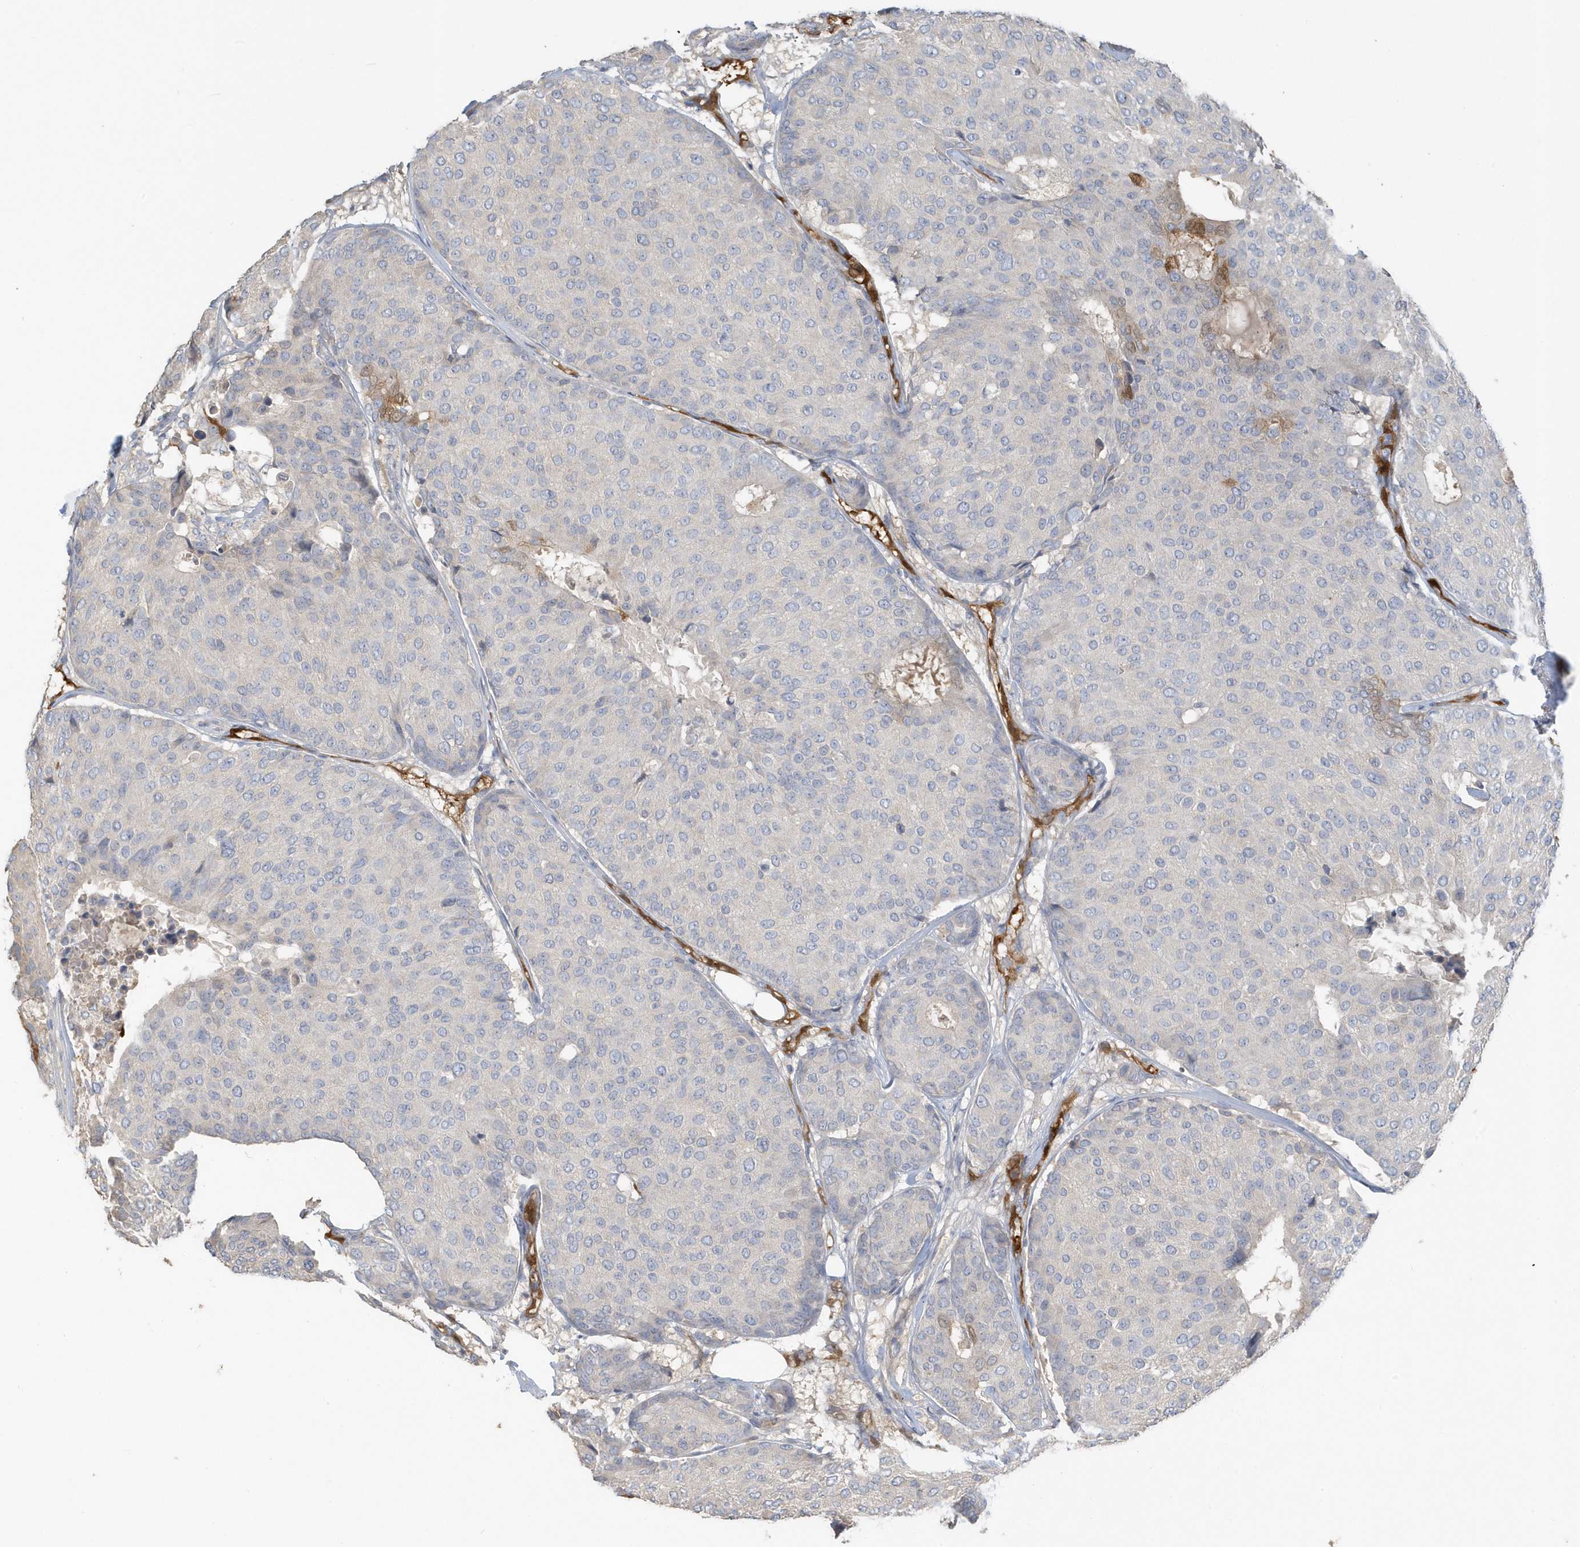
{"staining": {"intensity": "negative", "quantity": "none", "location": "none"}, "tissue": "breast cancer", "cell_type": "Tumor cells", "image_type": "cancer", "snomed": [{"axis": "morphology", "description": "Duct carcinoma"}, {"axis": "topography", "description": "Breast"}], "caption": "High magnification brightfield microscopy of breast invasive ductal carcinoma stained with DAB (brown) and counterstained with hematoxylin (blue): tumor cells show no significant staining.", "gene": "USP53", "patient": {"sex": "female", "age": 75}}